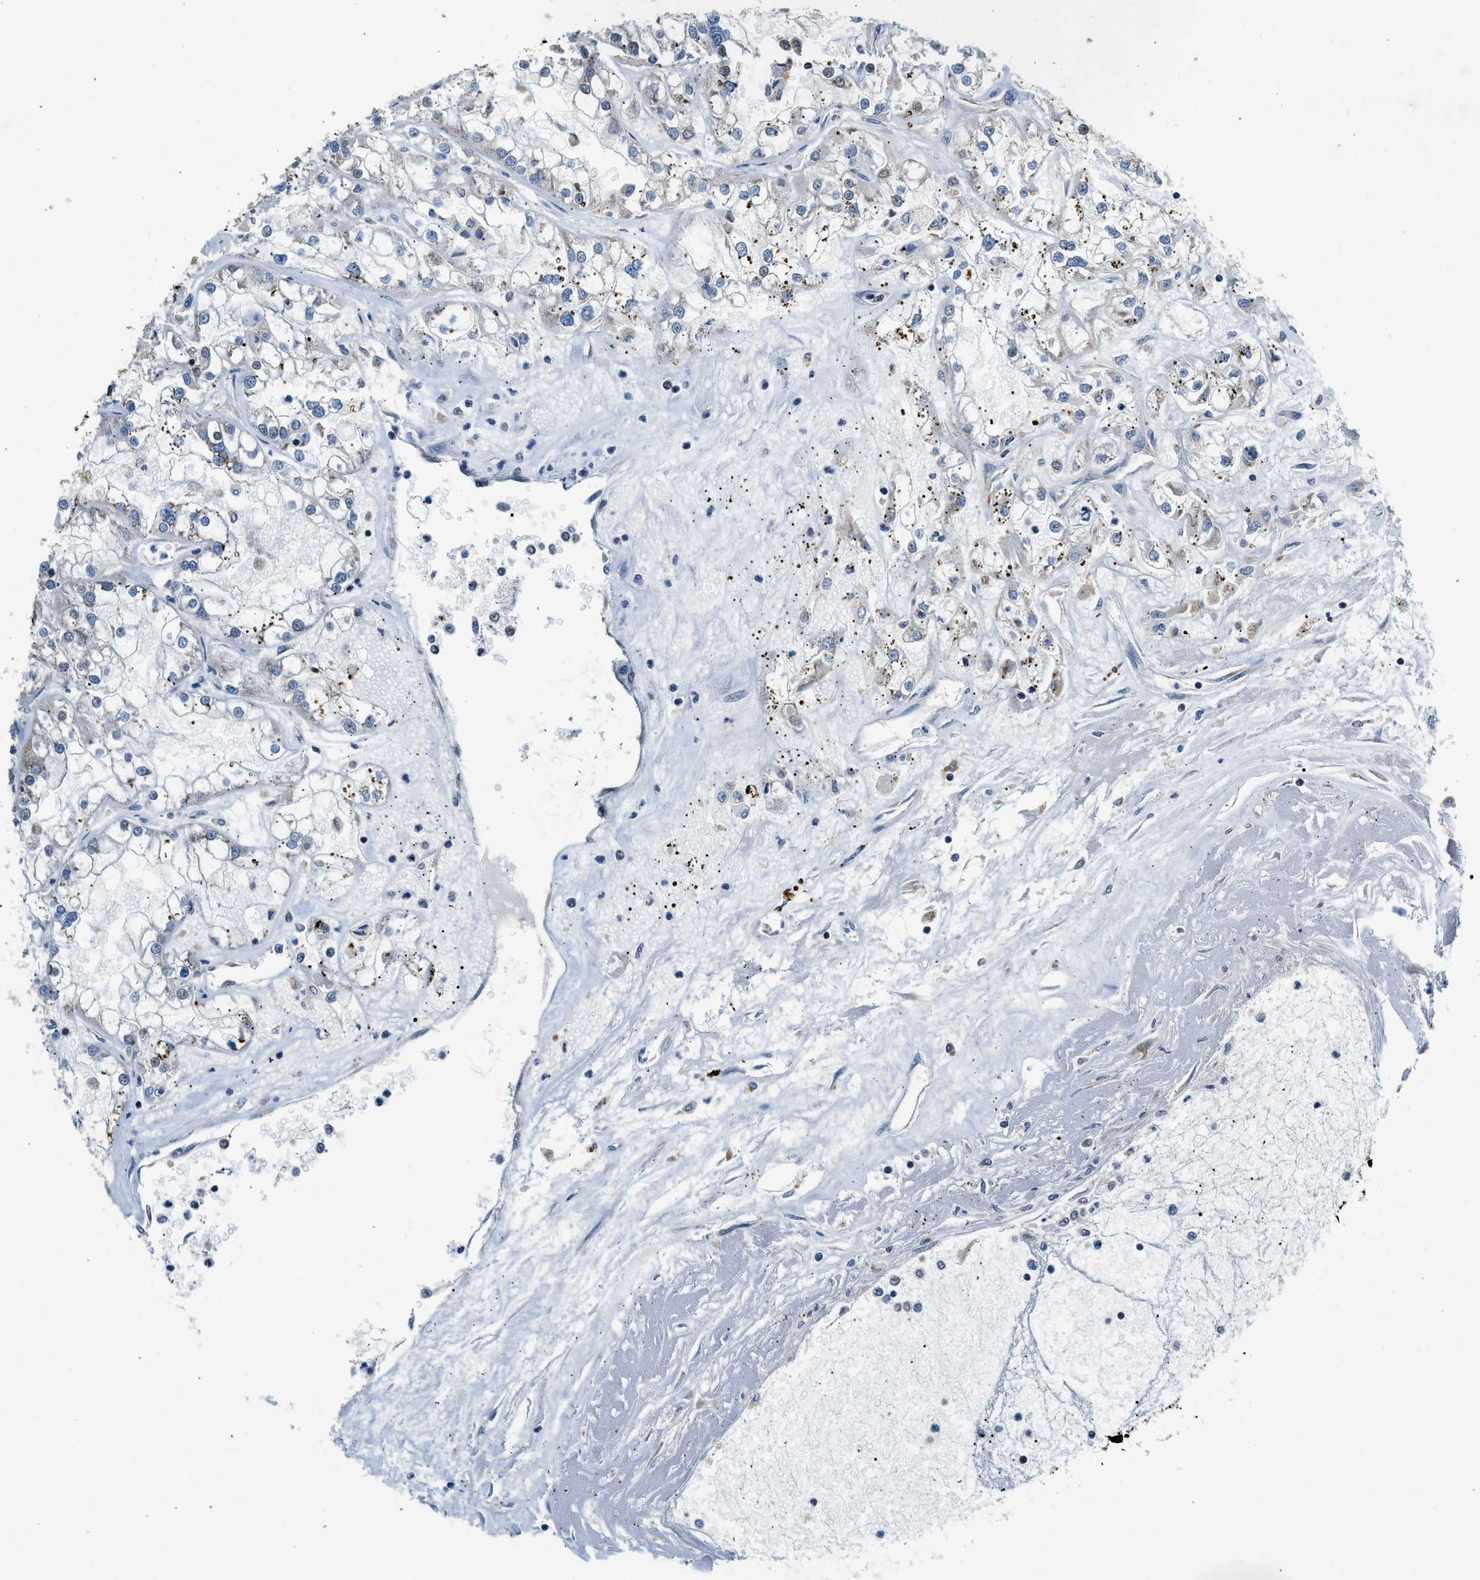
{"staining": {"intensity": "negative", "quantity": "none", "location": "none"}, "tissue": "renal cancer", "cell_type": "Tumor cells", "image_type": "cancer", "snomed": [{"axis": "morphology", "description": "Adenocarcinoma, NOS"}, {"axis": "topography", "description": "Kidney"}], "caption": "There is no significant staining in tumor cells of renal cancer (adenocarcinoma). The staining is performed using DAB (3,3'-diaminobenzidine) brown chromogen with nuclei counter-stained in using hematoxylin.", "gene": "PA2G4", "patient": {"sex": "female", "age": 52}}